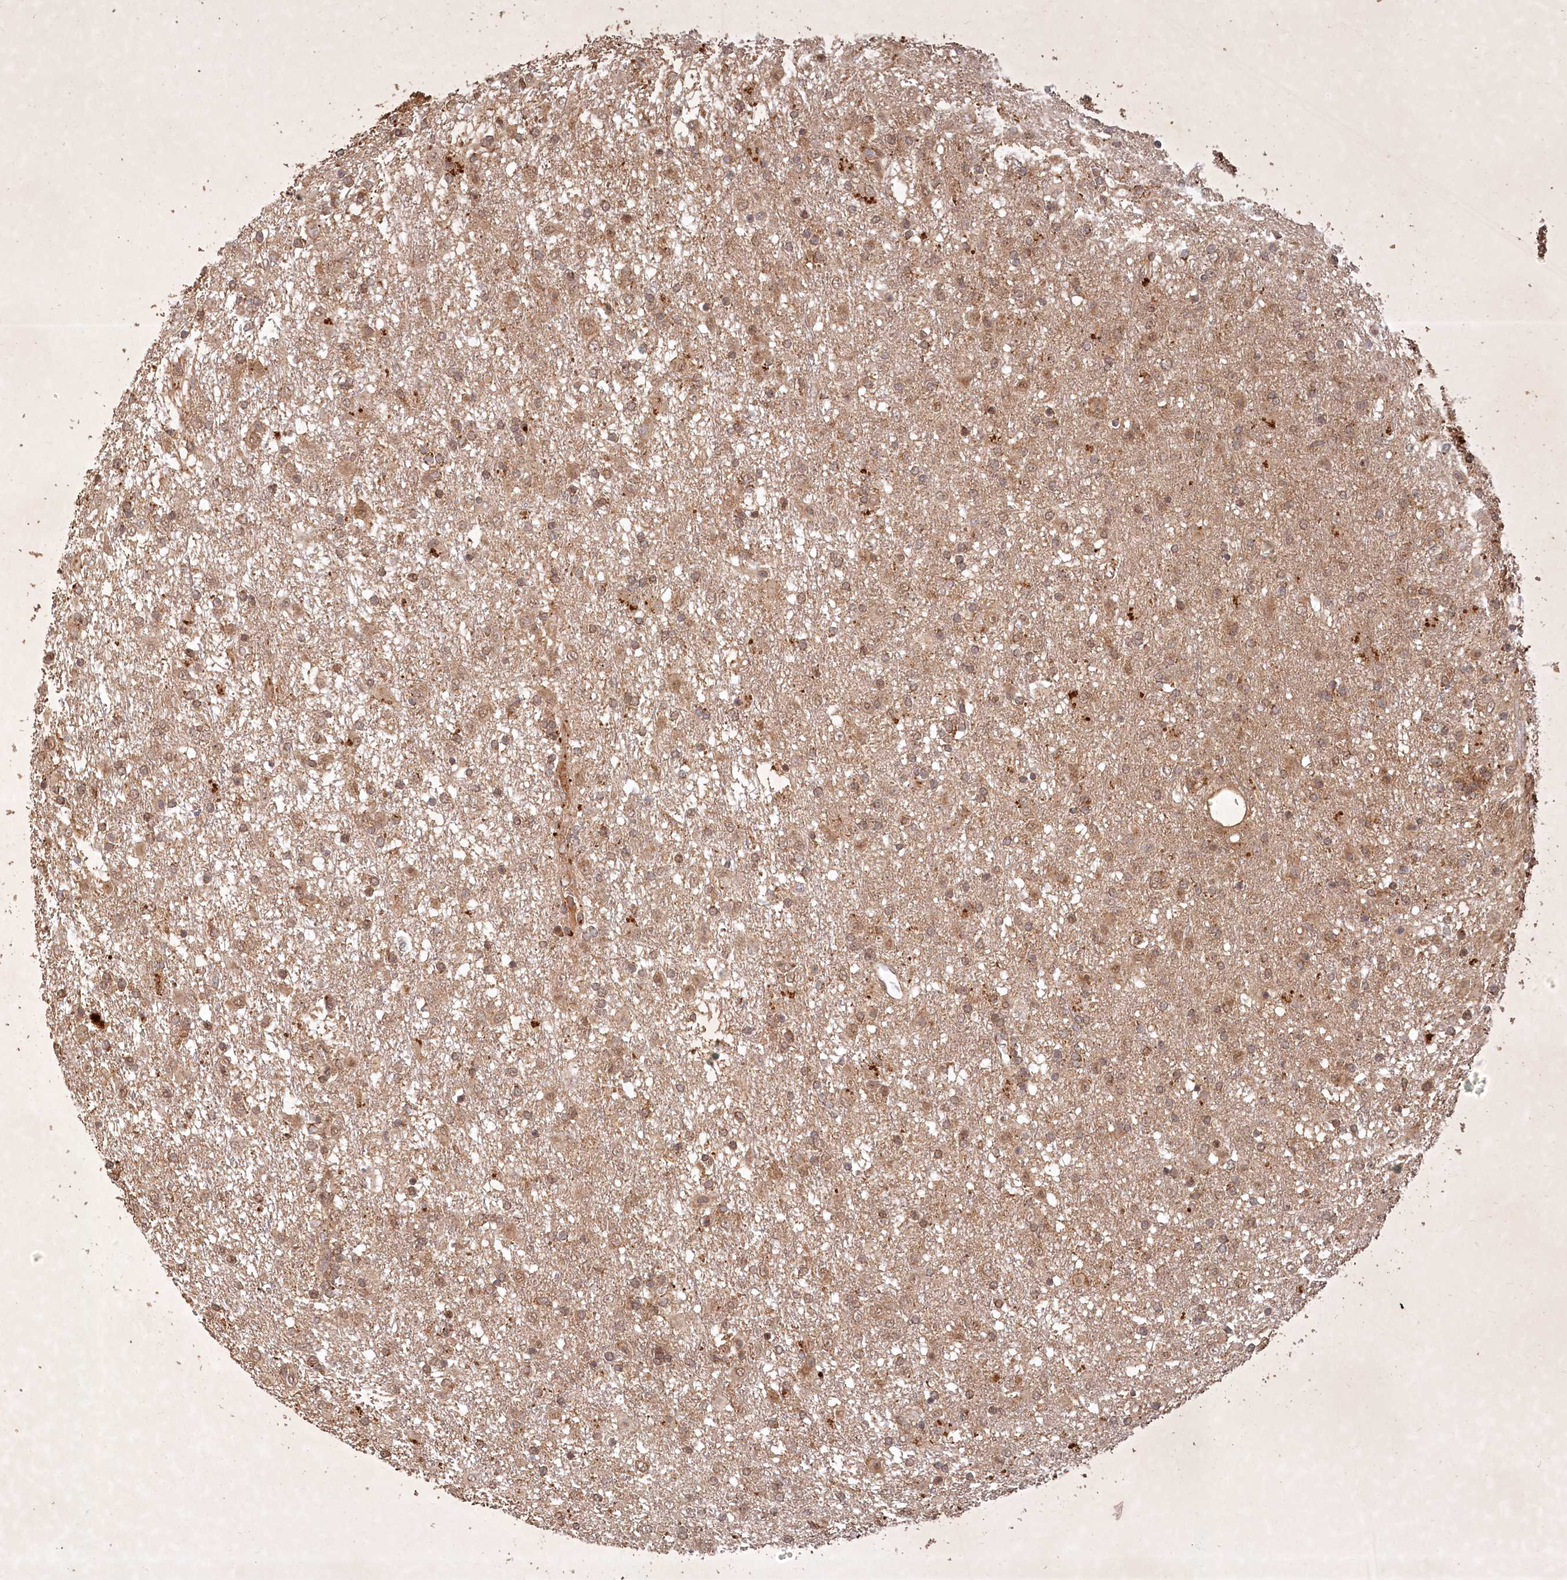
{"staining": {"intensity": "moderate", "quantity": ">75%", "location": "cytoplasmic/membranous,nuclear"}, "tissue": "glioma", "cell_type": "Tumor cells", "image_type": "cancer", "snomed": [{"axis": "morphology", "description": "Glioma, malignant, Low grade"}, {"axis": "topography", "description": "Brain"}], "caption": "A histopathology image showing moderate cytoplasmic/membranous and nuclear staining in about >75% of tumor cells in malignant glioma (low-grade), as visualized by brown immunohistochemical staining.", "gene": "UNC93A", "patient": {"sex": "male", "age": 65}}